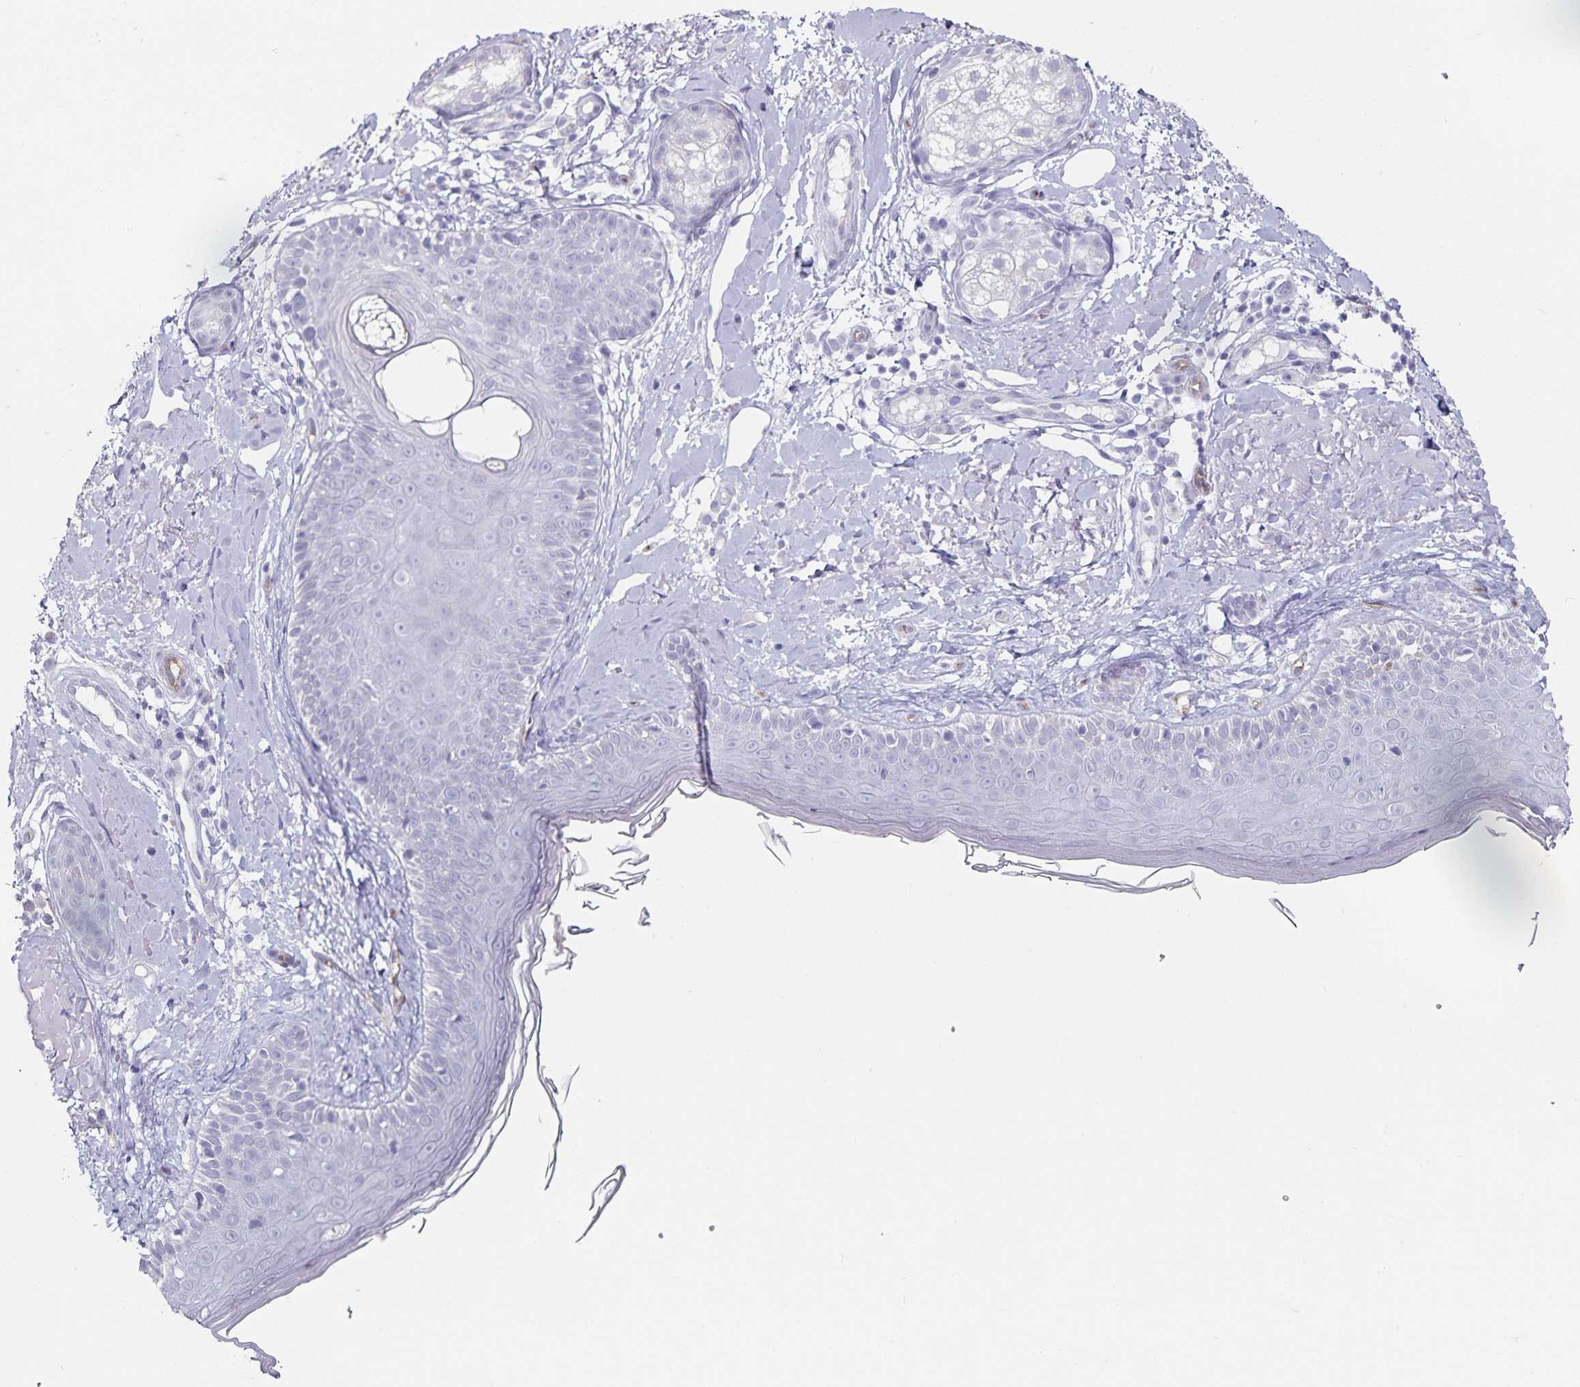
{"staining": {"intensity": "negative", "quantity": "none", "location": "none"}, "tissue": "skin", "cell_type": "Fibroblasts", "image_type": "normal", "snomed": [{"axis": "morphology", "description": "Normal tissue, NOS"}, {"axis": "topography", "description": "Skin"}], "caption": "Immunohistochemistry (IHC) photomicrograph of unremarkable skin stained for a protein (brown), which exhibits no positivity in fibroblasts.", "gene": "PODXL", "patient": {"sex": "male", "age": 73}}